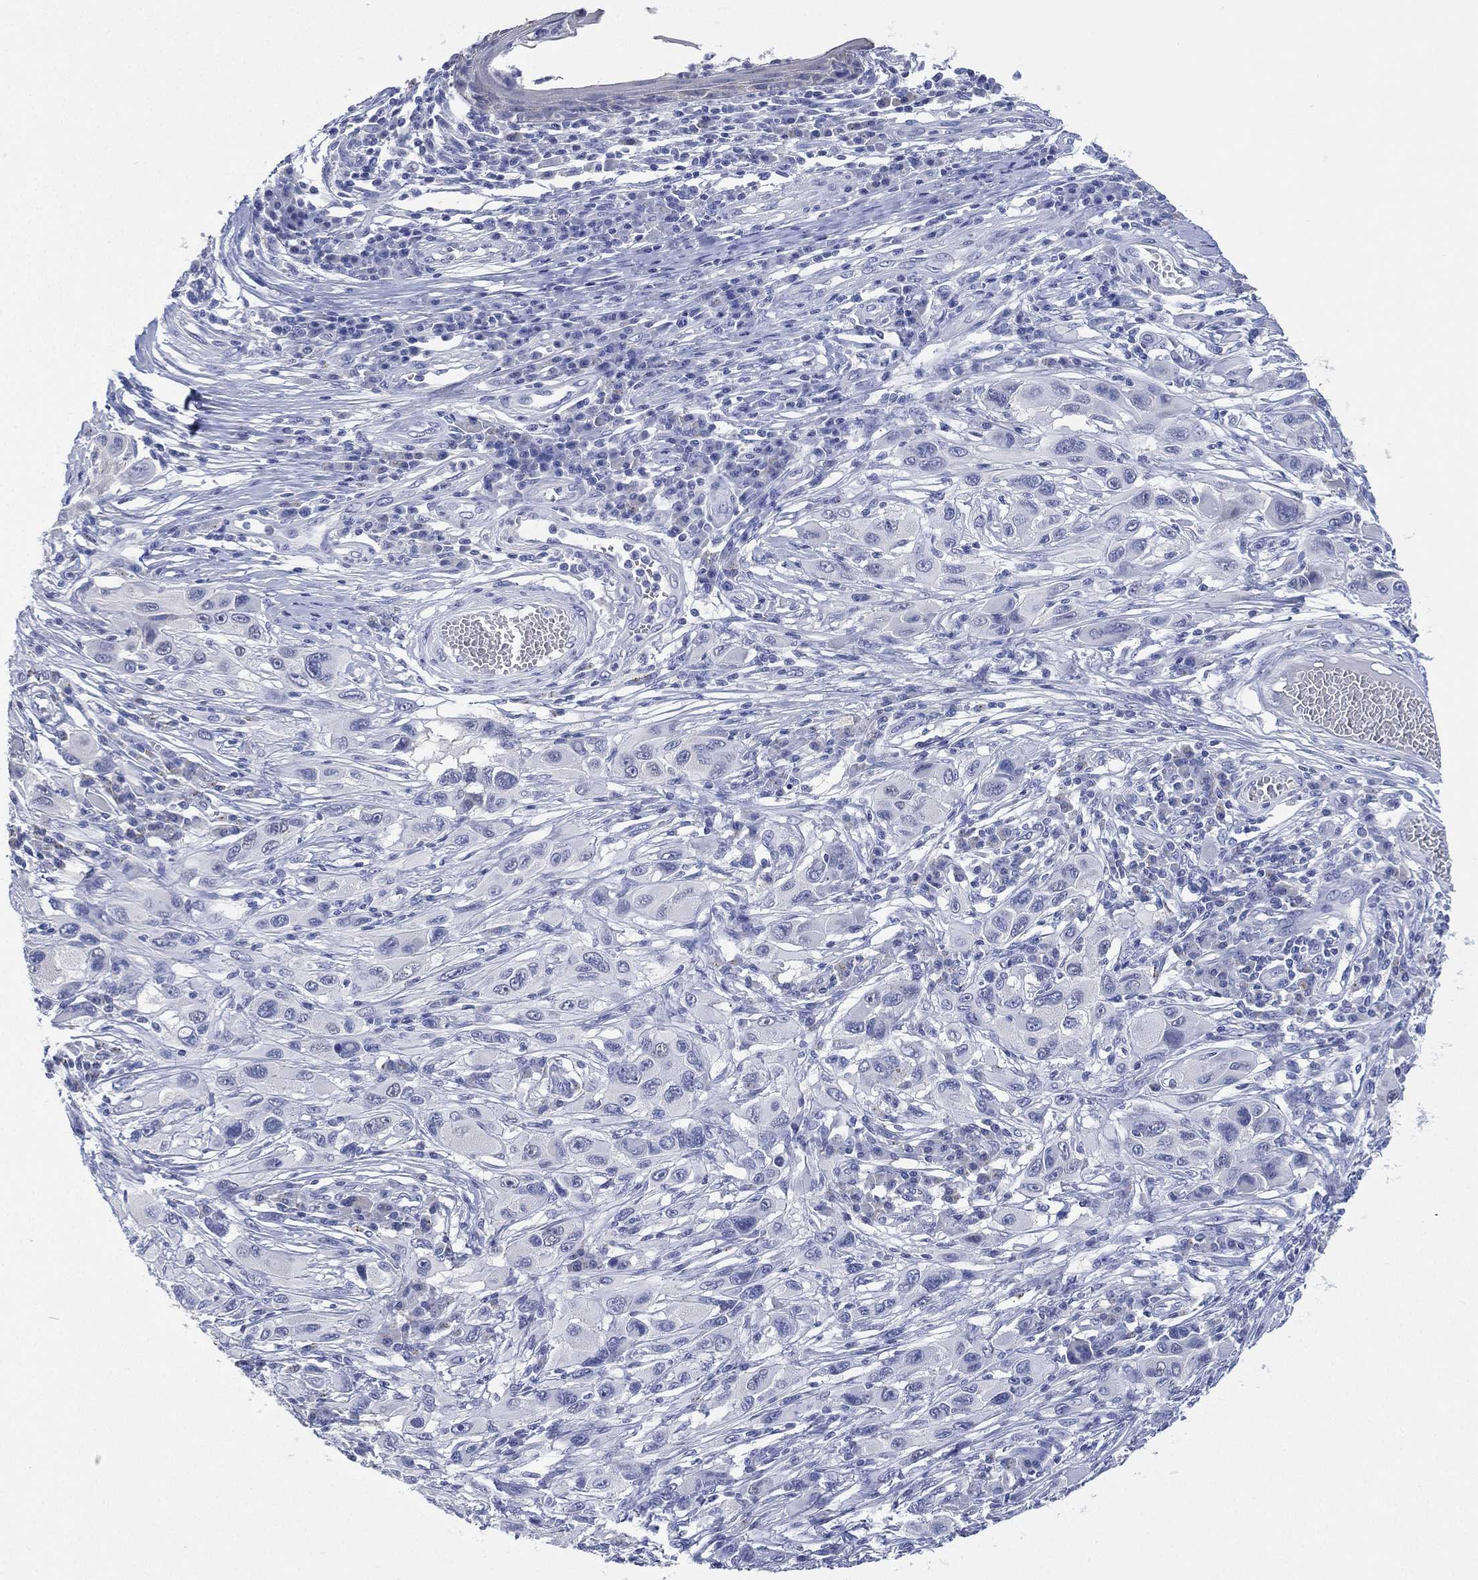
{"staining": {"intensity": "negative", "quantity": "none", "location": "none"}, "tissue": "melanoma", "cell_type": "Tumor cells", "image_type": "cancer", "snomed": [{"axis": "morphology", "description": "Malignant melanoma, NOS"}, {"axis": "topography", "description": "Skin"}], "caption": "IHC image of human melanoma stained for a protein (brown), which displays no expression in tumor cells.", "gene": "FMO1", "patient": {"sex": "male", "age": 53}}